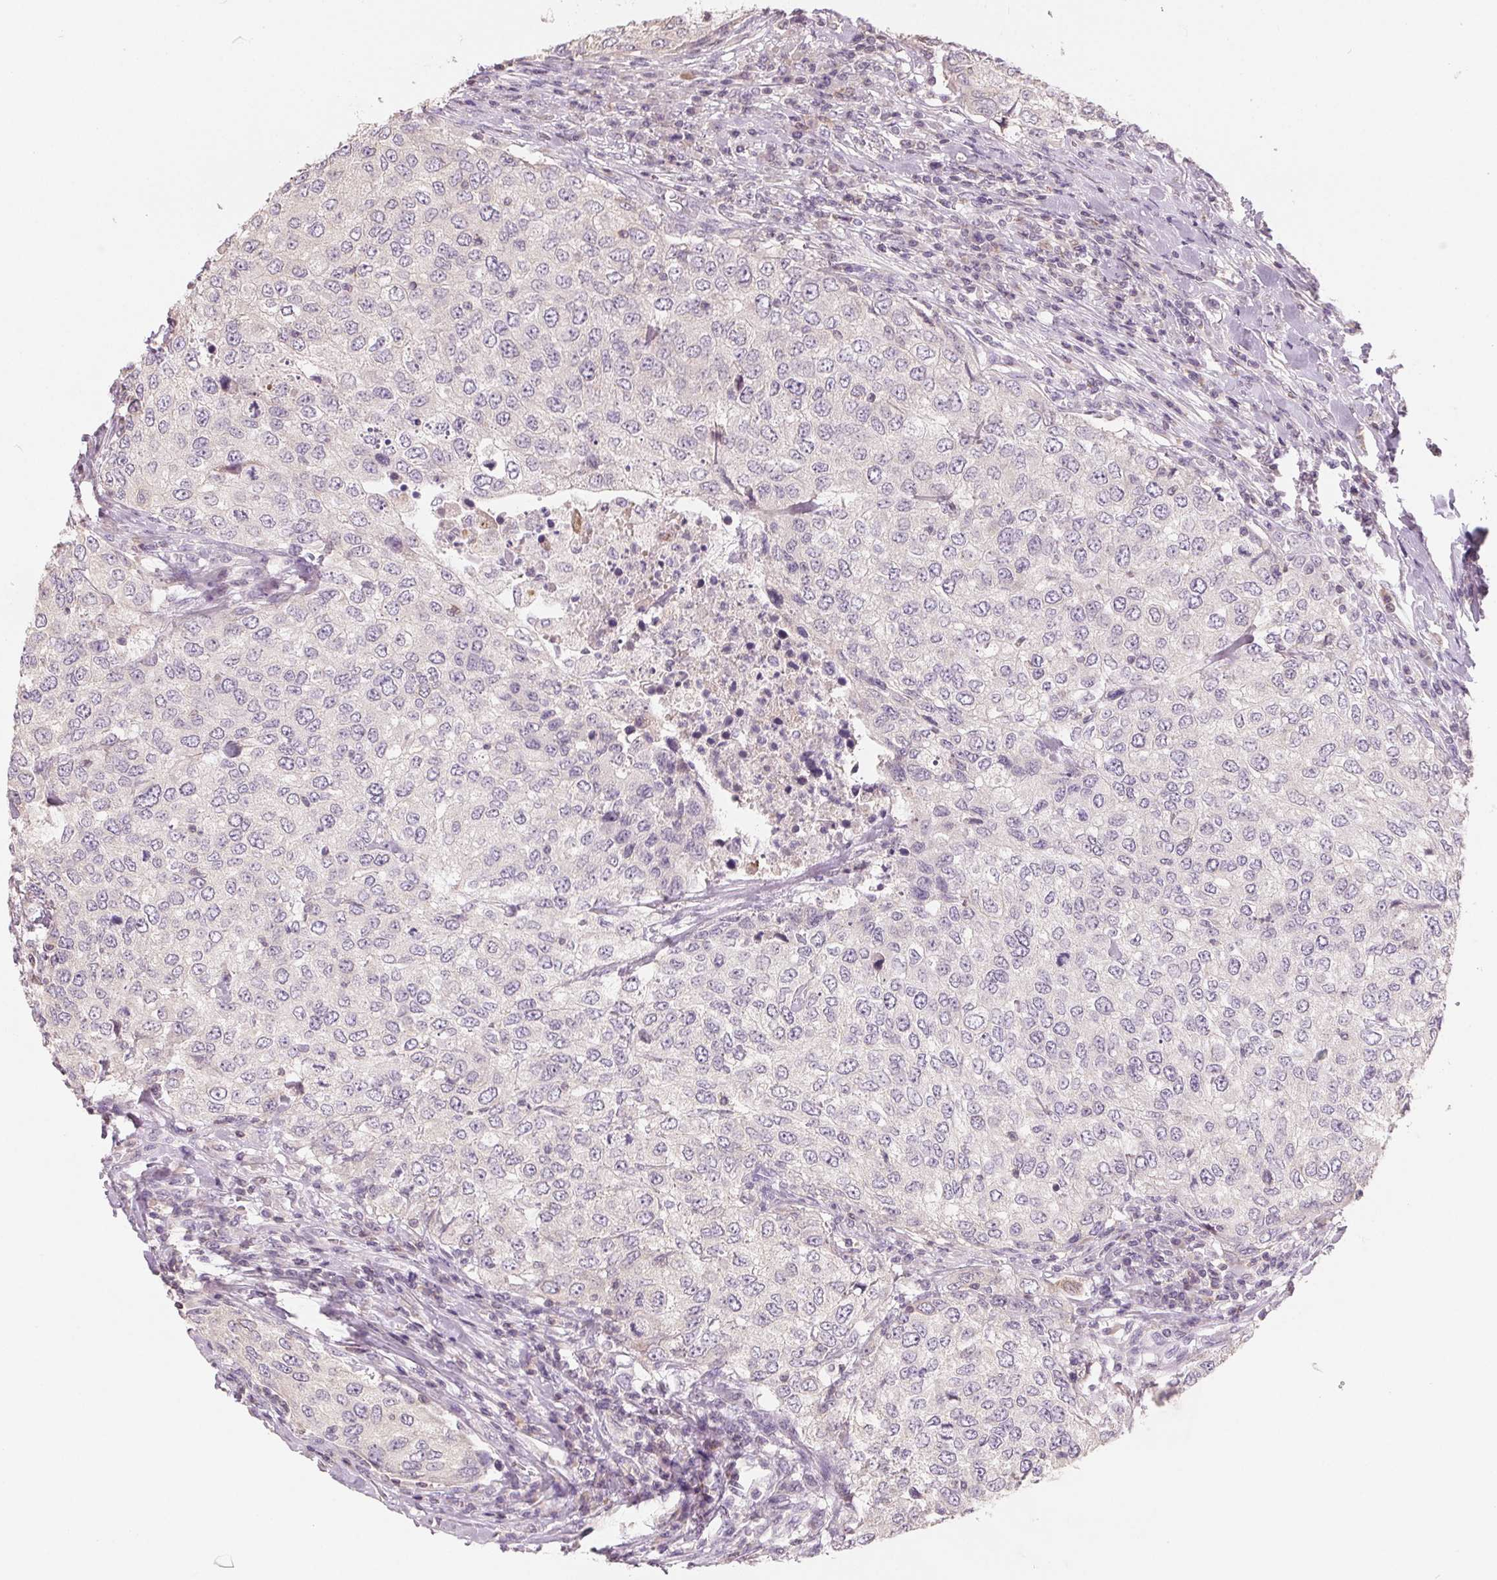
{"staining": {"intensity": "negative", "quantity": "none", "location": "none"}, "tissue": "urothelial cancer", "cell_type": "Tumor cells", "image_type": "cancer", "snomed": [{"axis": "morphology", "description": "Urothelial carcinoma, High grade"}, {"axis": "topography", "description": "Urinary bladder"}], "caption": "The micrograph shows no staining of tumor cells in urothelial cancer. Brightfield microscopy of immunohistochemistry (IHC) stained with DAB (3,3'-diaminobenzidine) (brown) and hematoxylin (blue), captured at high magnification.", "gene": "VTCN1", "patient": {"sex": "female", "age": 78}}